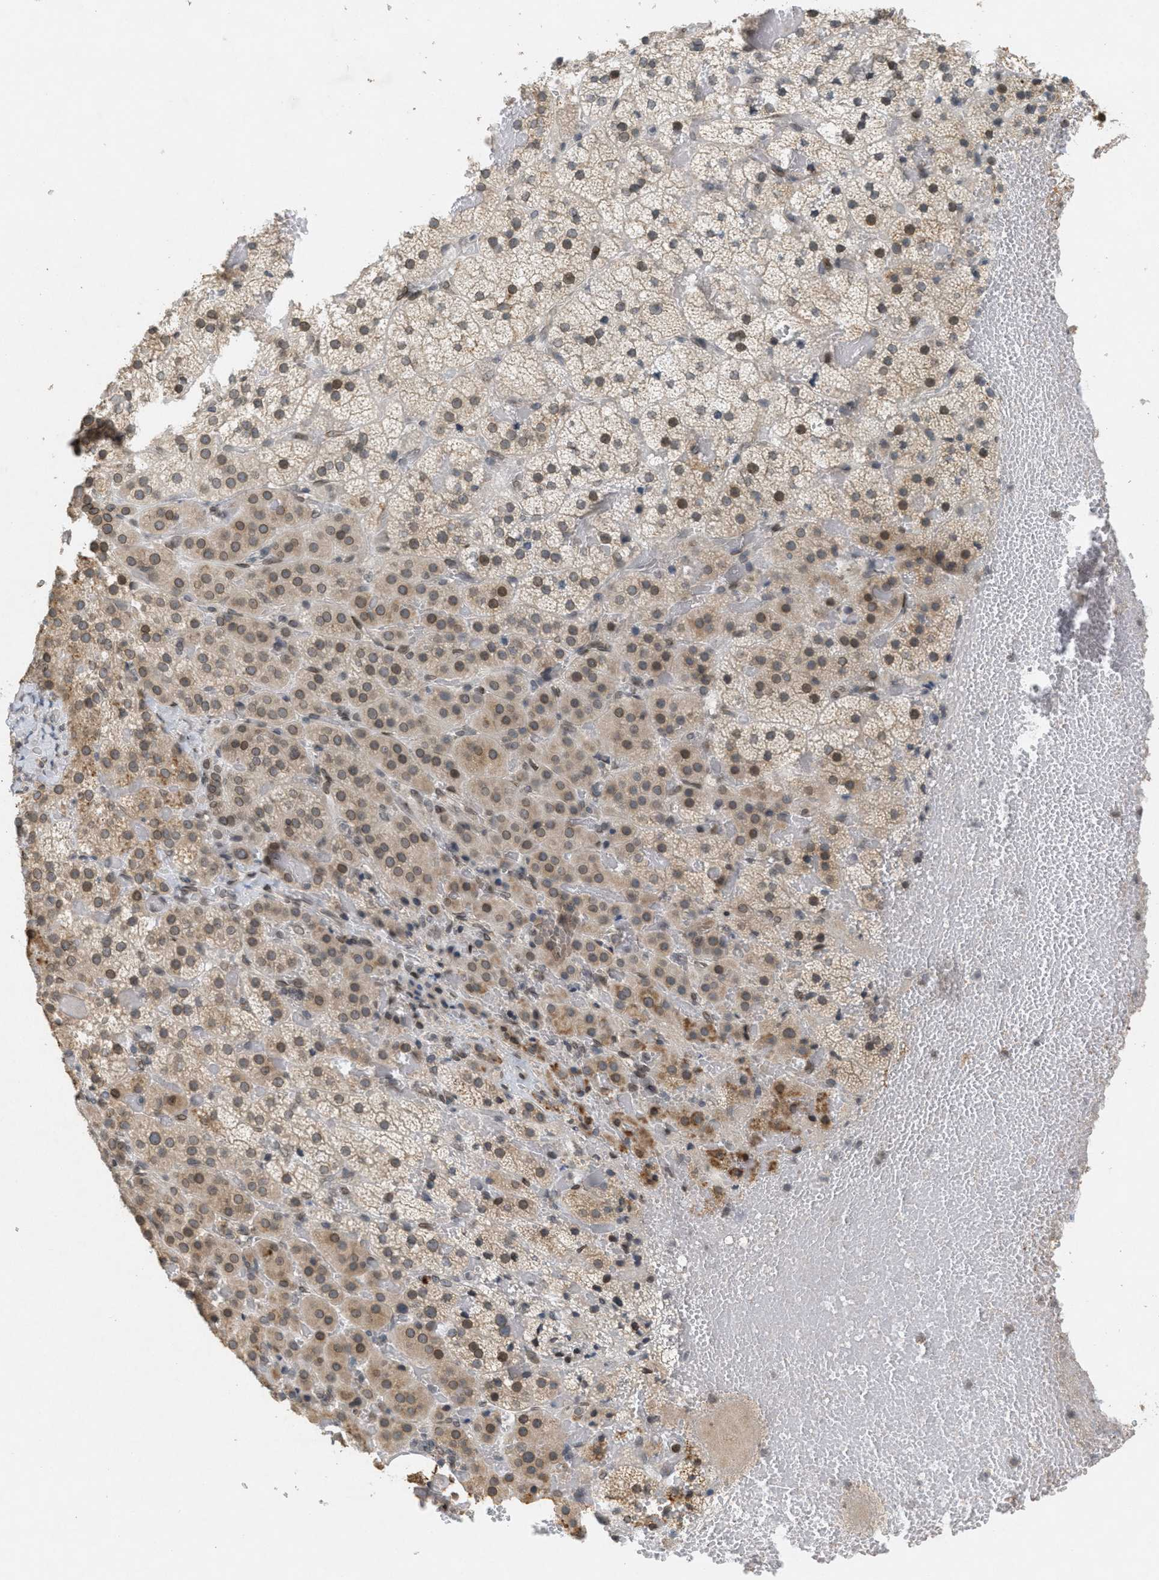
{"staining": {"intensity": "moderate", "quantity": ">75%", "location": "cytoplasmic/membranous,nuclear"}, "tissue": "adrenal gland", "cell_type": "Glandular cells", "image_type": "normal", "snomed": [{"axis": "morphology", "description": "Normal tissue, NOS"}, {"axis": "topography", "description": "Adrenal gland"}], "caption": "The histopathology image demonstrates a brown stain indicating the presence of a protein in the cytoplasmic/membranous,nuclear of glandular cells in adrenal gland.", "gene": "ABHD6", "patient": {"sex": "female", "age": 59}}